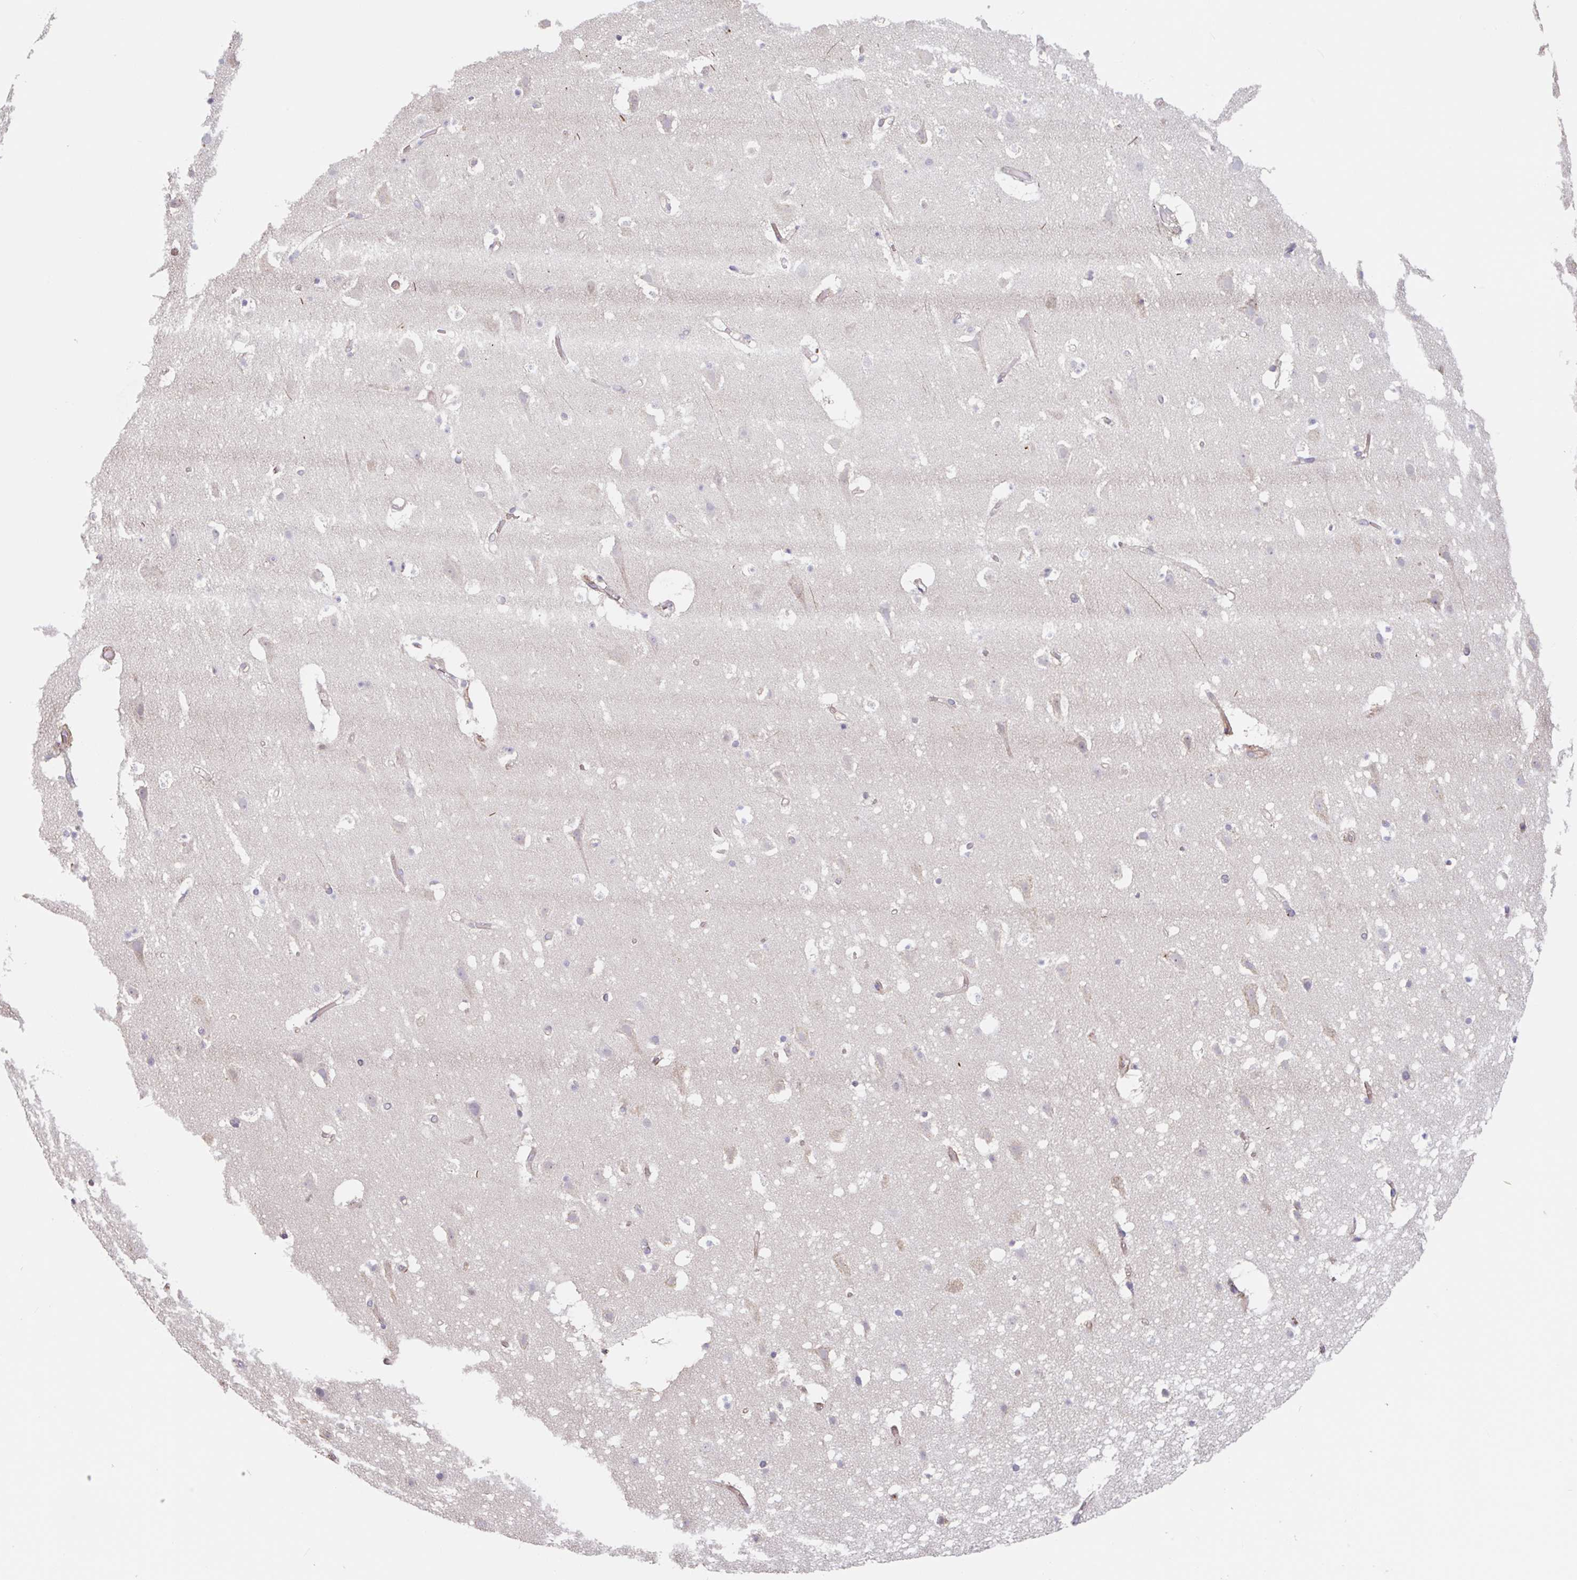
{"staining": {"intensity": "negative", "quantity": "none", "location": "none"}, "tissue": "cerebral cortex", "cell_type": "Endothelial cells", "image_type": "normal", "snomed": [{"axis": "morphology", "description": "Normal tissue, NOS"}, {"axis": "topography", "description": "Cerebral cortex"}], "caption": "This histopathology image is of normal cerebral cortex stained with immunohistochemistry (IHC) to label a protein in brown with the nuclei are counter-stained blue. There is no positivity in endothelial cells.", "gene": "NUB1", "patient": {"sex": "female", "age": 42}}